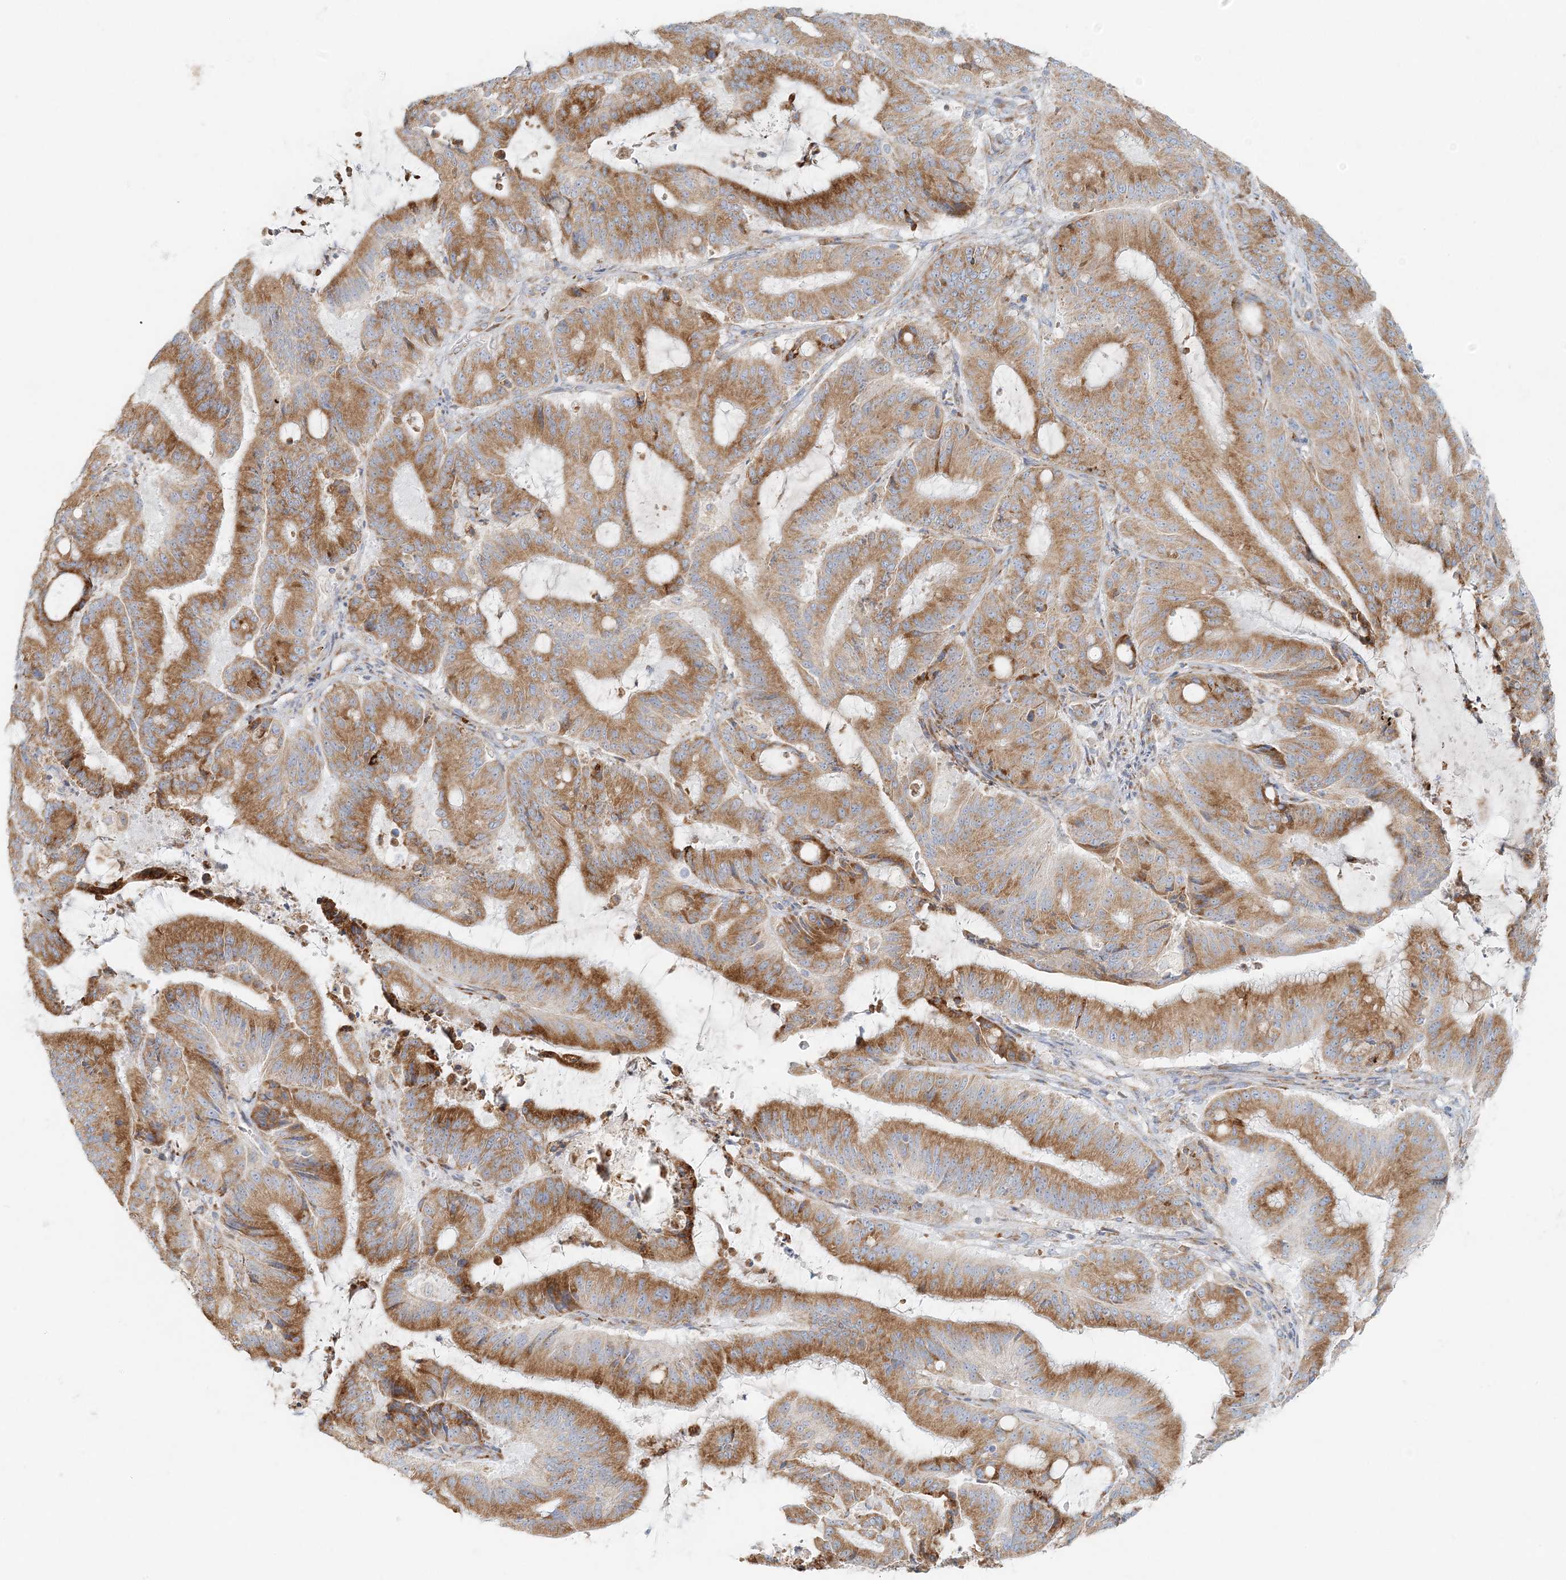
{"staining": {"intensity": "moderate", "quantity": ">75%", "location": "cytoplasmic/membranous"}, "tissue": "liver cancer", "cell_type": "Tumor cells", "image_type": "cancer", "snomed": [{"axis": "morphology", "description": "Normal tissue, NOS"}, {"axis": "morphology", "description": "Cholangiocarcinoma"}, {"axis": "topography", "description": "Liver"}, {"axis": "topography", "description": "Peripheral nerve tissue"}], "caption": "This micrograph demonstrates IHC staining of human cholangiocarcinoma (liver), with medium moderate cytoplasmic/membranous expression in approximately >75% of tumor cells.", "gene": "STK11IP", "patient": {"sex": "female", "age": 73}}